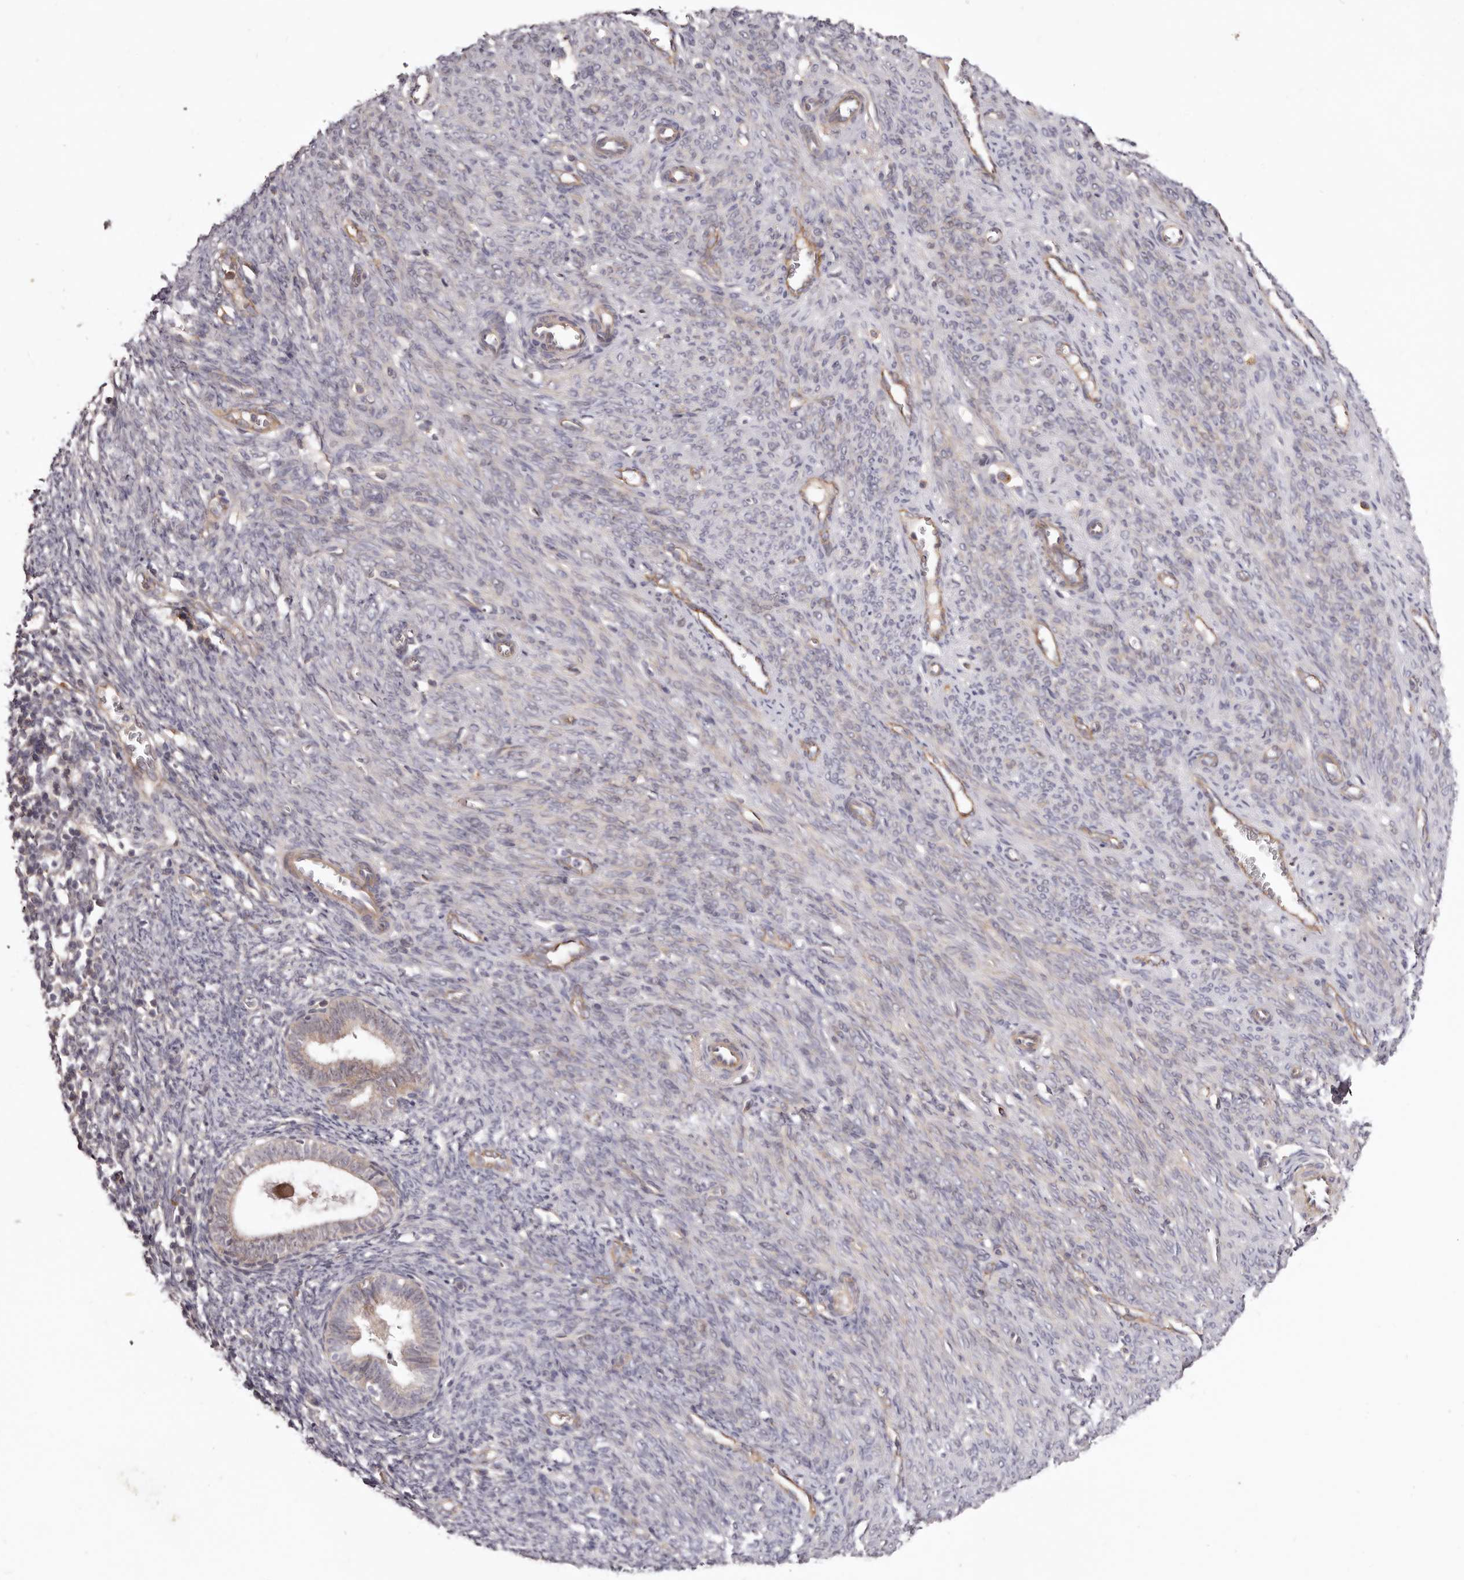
{"staining": {"intensity": "strong", "quantity": "<25%", "location": "cytoplasmic/membranous"}, "tissue": "endometrial cancer", "cell_type": "Tumor cells", "image_type": "cancer", "snomed": [{"axis": "morphology", "description": "Adenocarcinoma, NOS"}, {"axis": "topography", "description": "Uterus"}], "caption": "Tumor cells show medium levels of strong cytoplasmic/membranous staining in approximately <25% of cells in endometrial cancer (adenocarcinoma).", "gene": "DMRT2", "patient": {"sex": "female", "age": 77}}